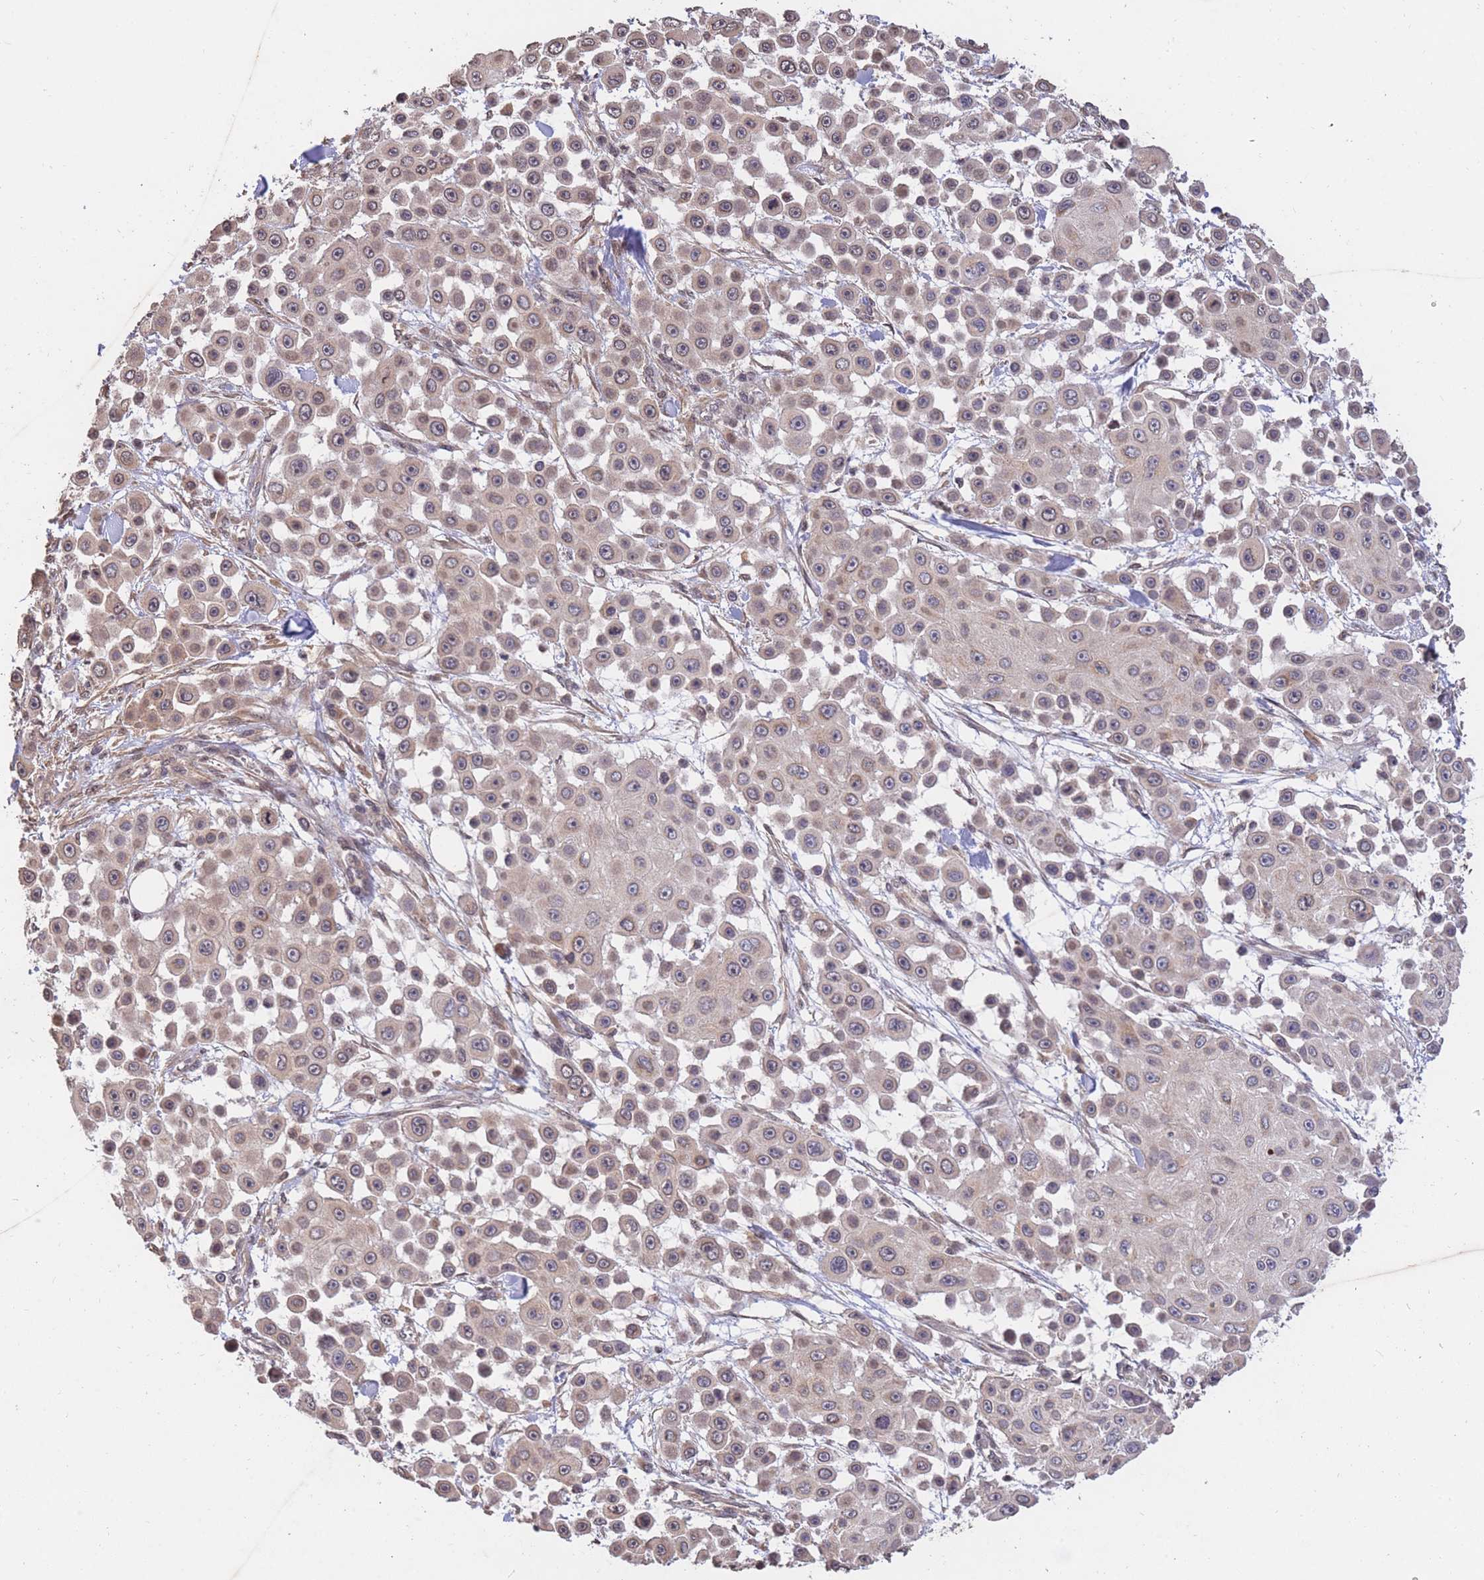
{"staining": {"intensity": "weak", "quantity": "25%-75%", "location": "cytoplasmic/membranous"}, "tissue": "skin cancer", "cell_type": "Tumor cells", "image_type": "cancer", "snomed": [{"axis": "morphology", "description": "Squamous cell carcinoma, NOS"}, {"axis": "topography", "description": "Skin"}], "caption": "Immunohistochemistry micrograph of squamous cell carcinoma (skin) stained for a protein (brown), which shows low levels of weak cytoplasmic/membranous positivity in about 25%-75% of tumor cells.", "gene": "RGS14", "patient": {"sex": "male", "age": 67}}